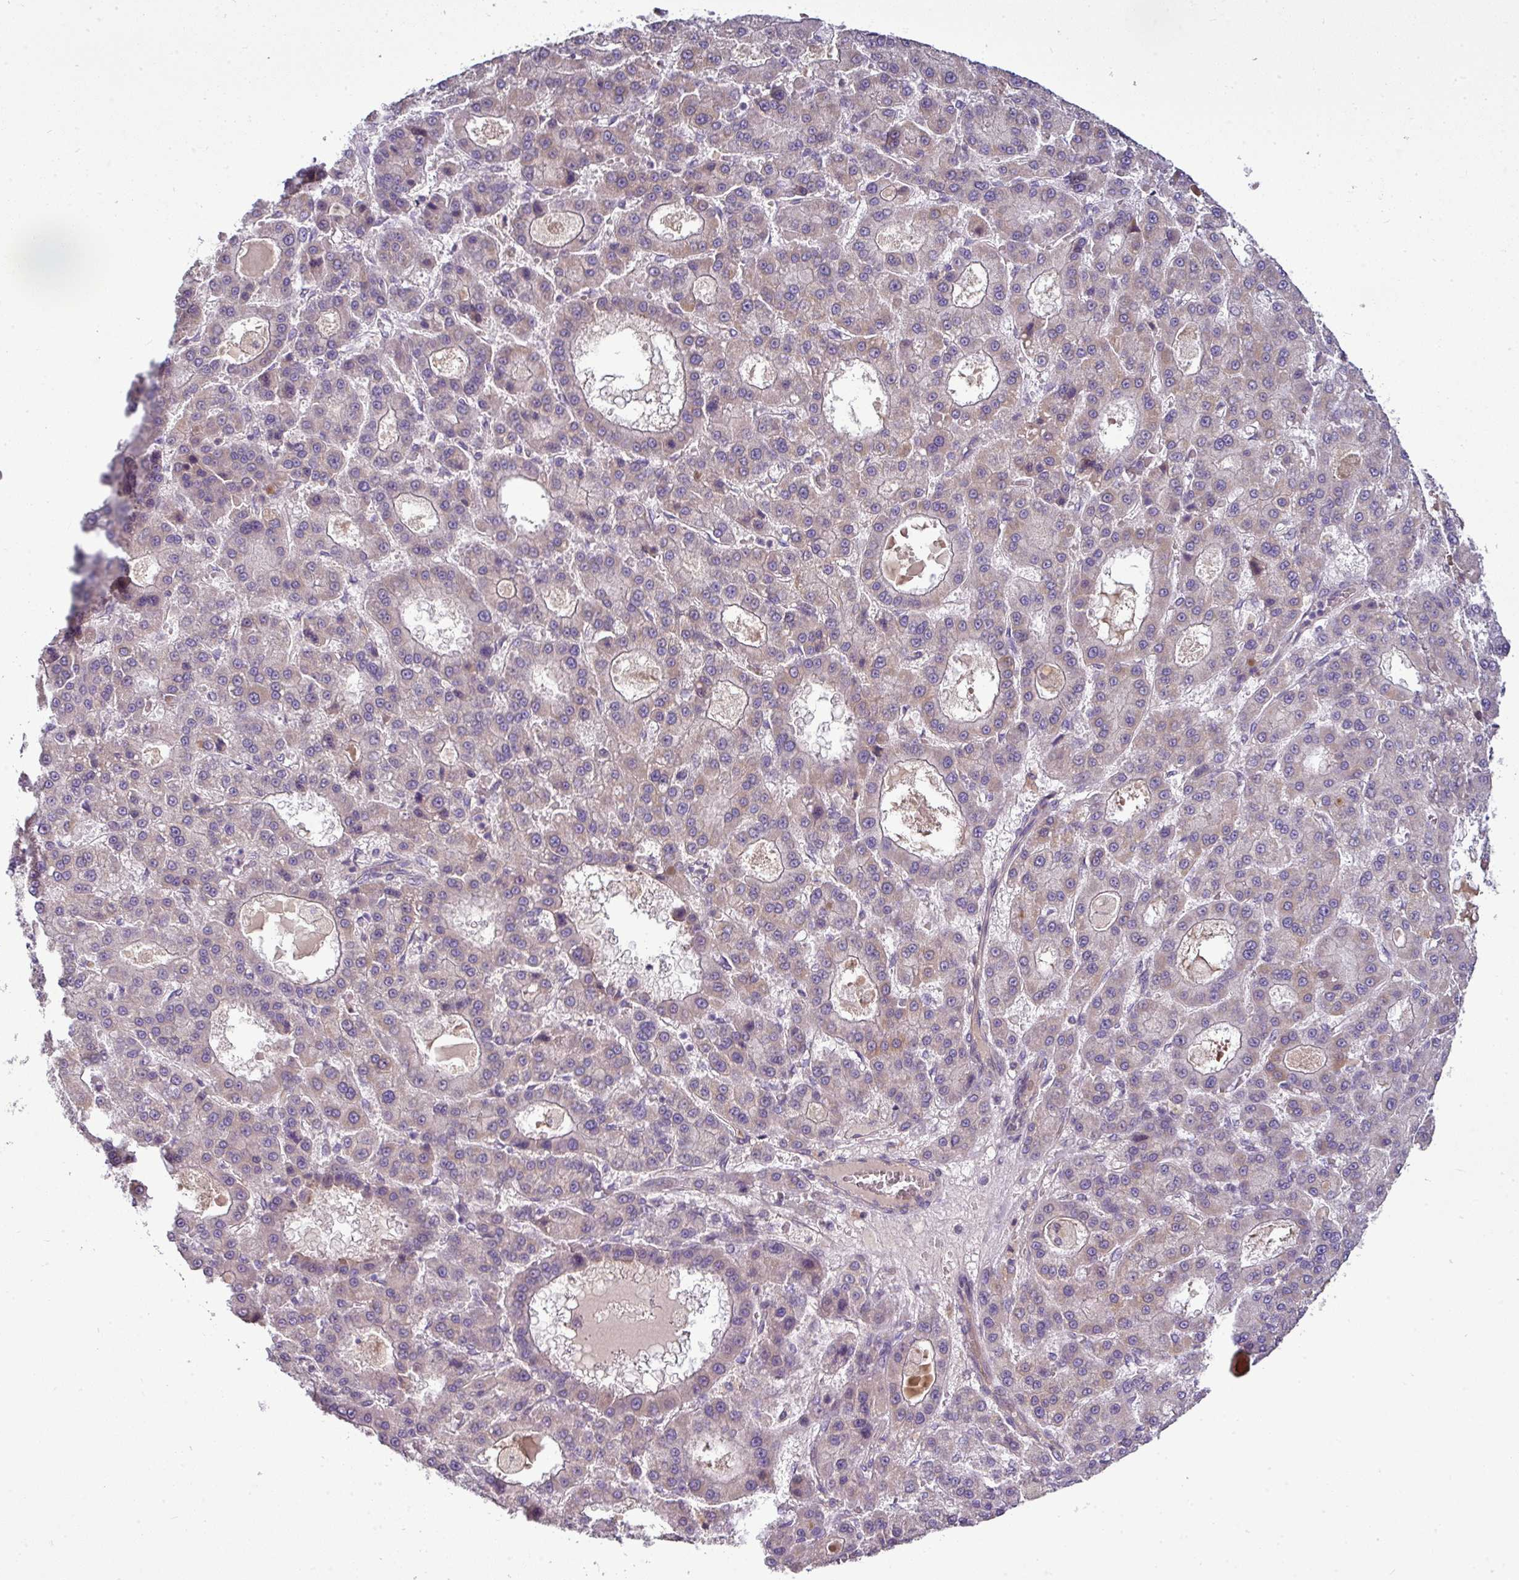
{"staining": {"intensity": "weak", "quantity": "<25%", "location": "cytoplasmic/membranous"}, "tissue": "liver cancer", "cell_type": "Tumor cells", "image_type": "cancer", "snomed": [{"axis": "morphology", "description": "Carcinoma, Hepatocellular, NOS"}, {"axis": "topography", "description": "Liver"}], "caption": "Tumor cells show no significant protein expression in liver cancer (hepatocellular carcinoma). (Stains: DAB immunohistochemistry with hematoxylin counter stain, Microscopy: brightfield microscopy at high magnification).", "gene": "GAN", "patient": {"sex": "male", "age": 70}}